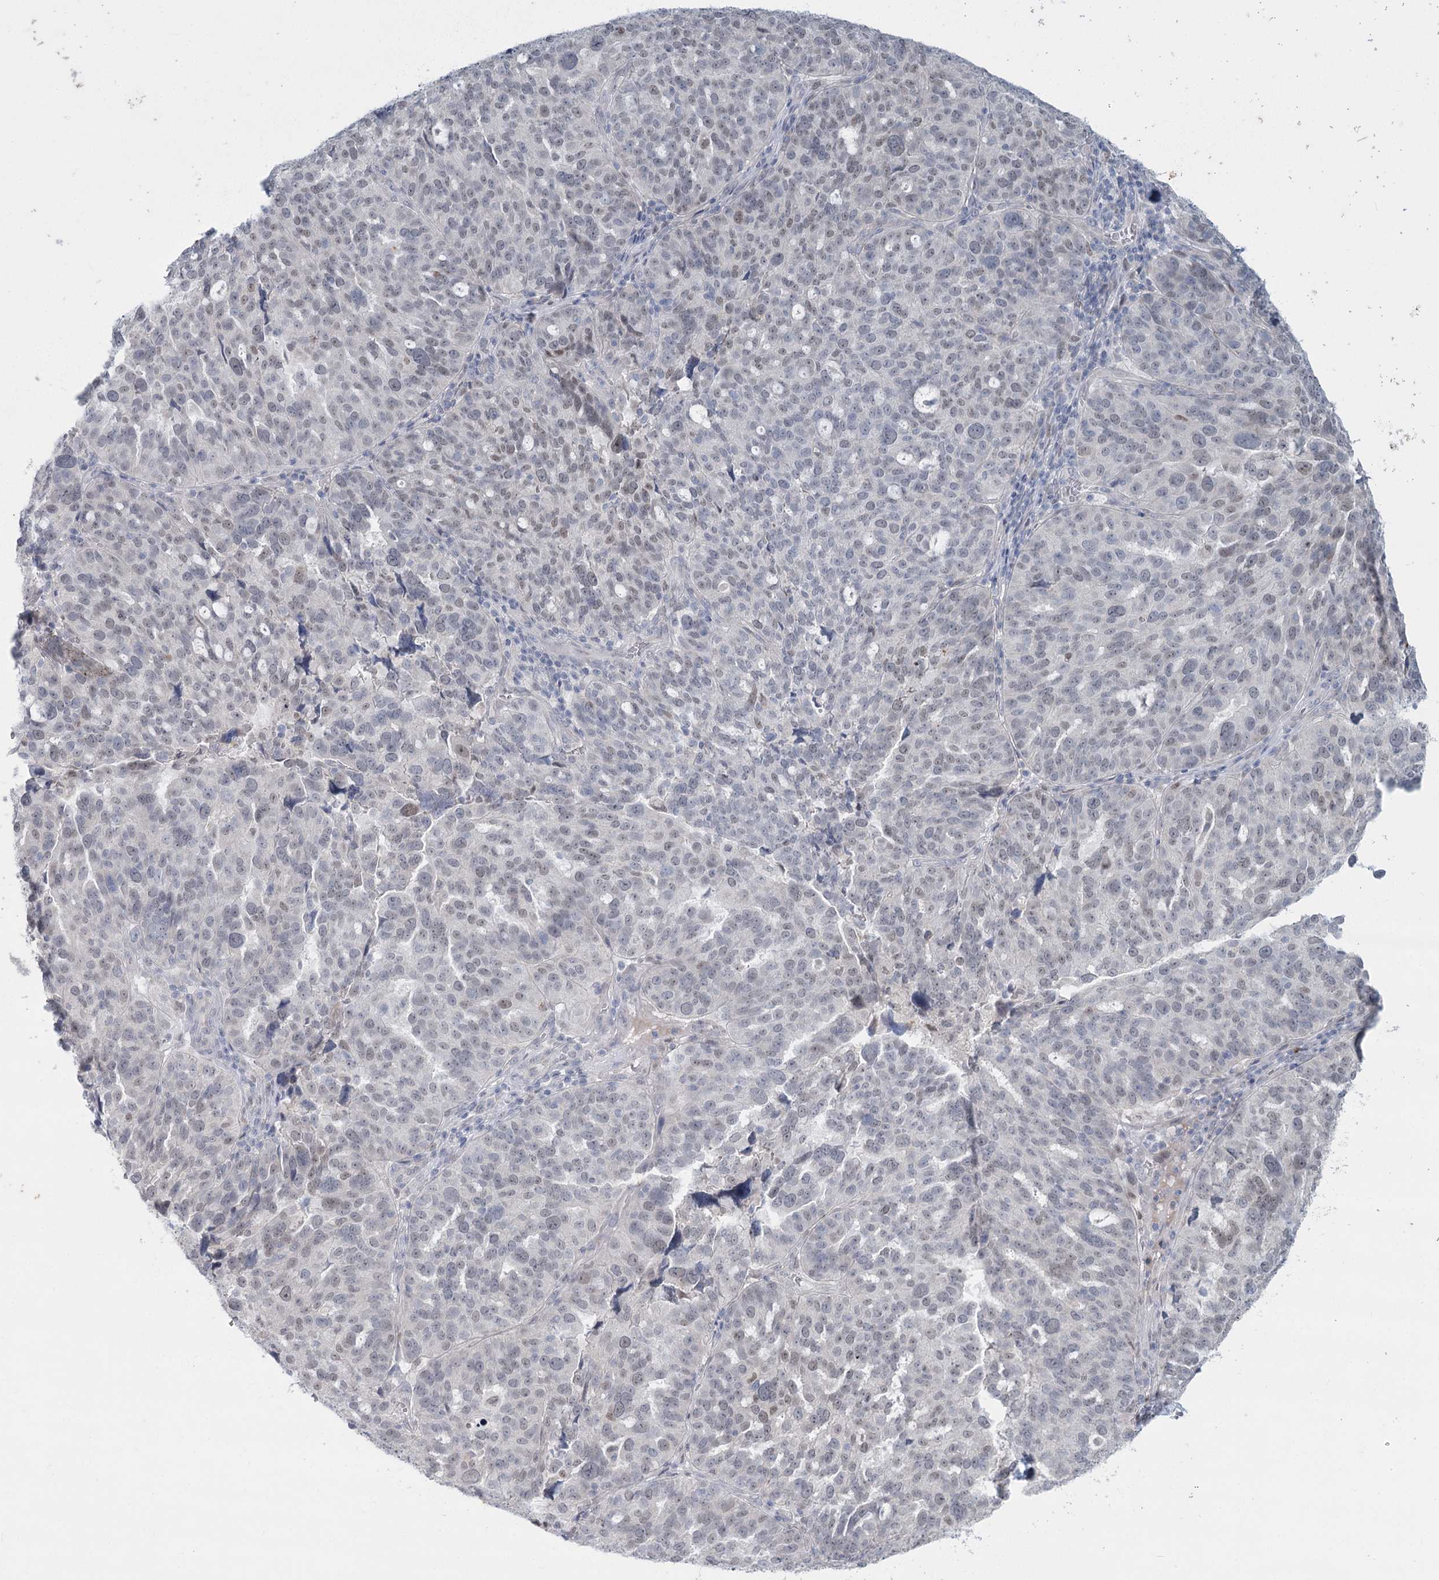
{"staining": {"intensity": "negative", "quantity": "none", "location": "none"}, "tissue": "ovarian cancer", "cell_type": "Tumor cells", "image_type": "cancer", "snomed": [{"axis": "morphology", "description": "Cystadenocarcinoma, serous, NOS"}, {"axis": "topography", "description": "Ovary"}], "caption": "Tumor cells show no significant positivity in serous cystadenocarcinoma (ovarian).", "gene": "ABITRAM", "patient": {"sex": "female", "age": 59}}